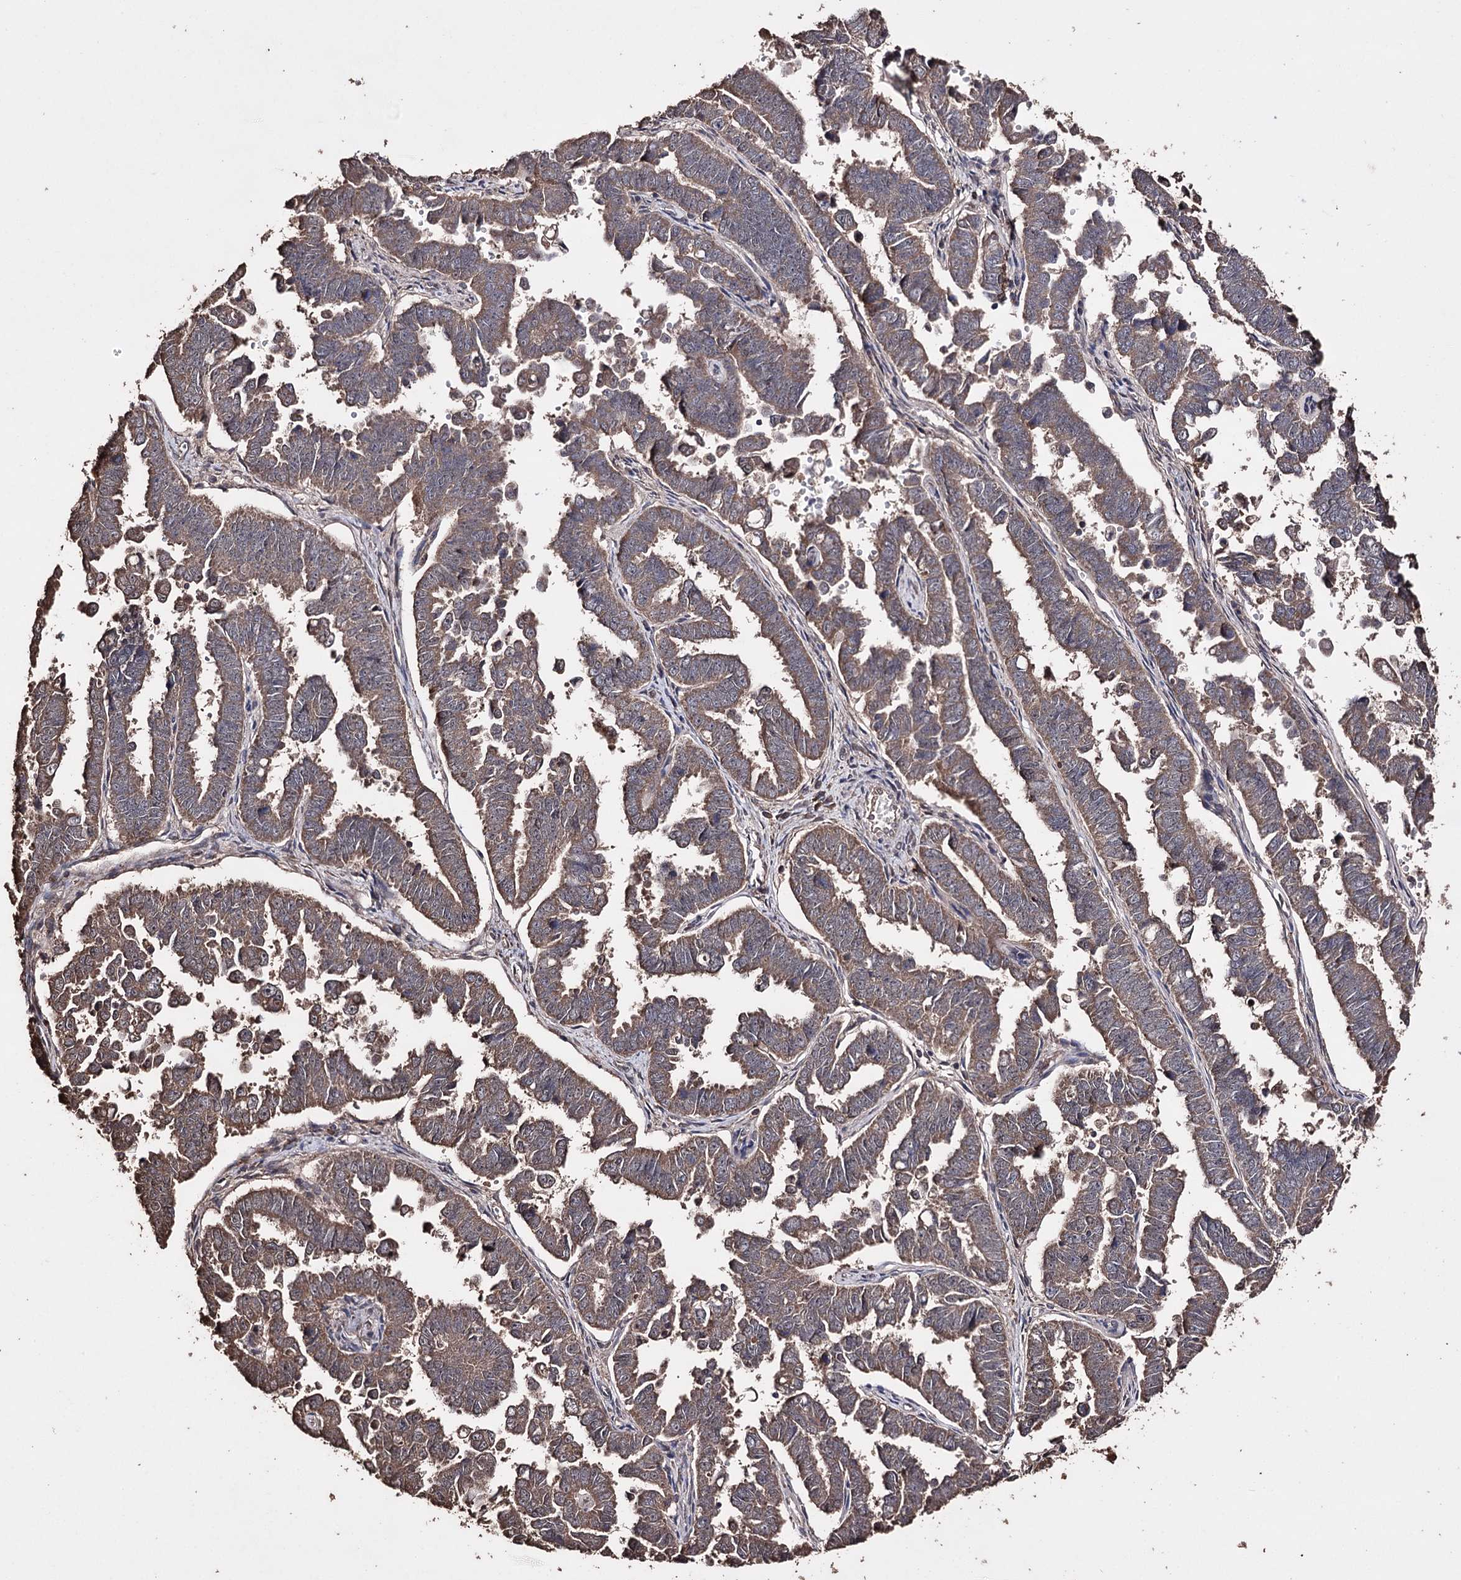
{"staining": {"intensity": "moderate", "quantity": ">75%", "location": "cytoplasmic/membranous"}, "tissue": "endometrial cancer", "cell_type": "Tumor cells", "image_type": "cancer", "snomed": [{"axis": "morphology", "description": "Adenocarcinoma, NOS"}, {"axis": "topography", "description": "Endometrium"}], "caption": "Adenocarcinoma (endometrial) stained for a protein exhibits moderate cytoplasmic/membranous positivity in tumor cells. (IHC, brightfield microscopy, high magnification).", "gene": "ZNF662", "patient": {"sex": "female", "age": 75}}